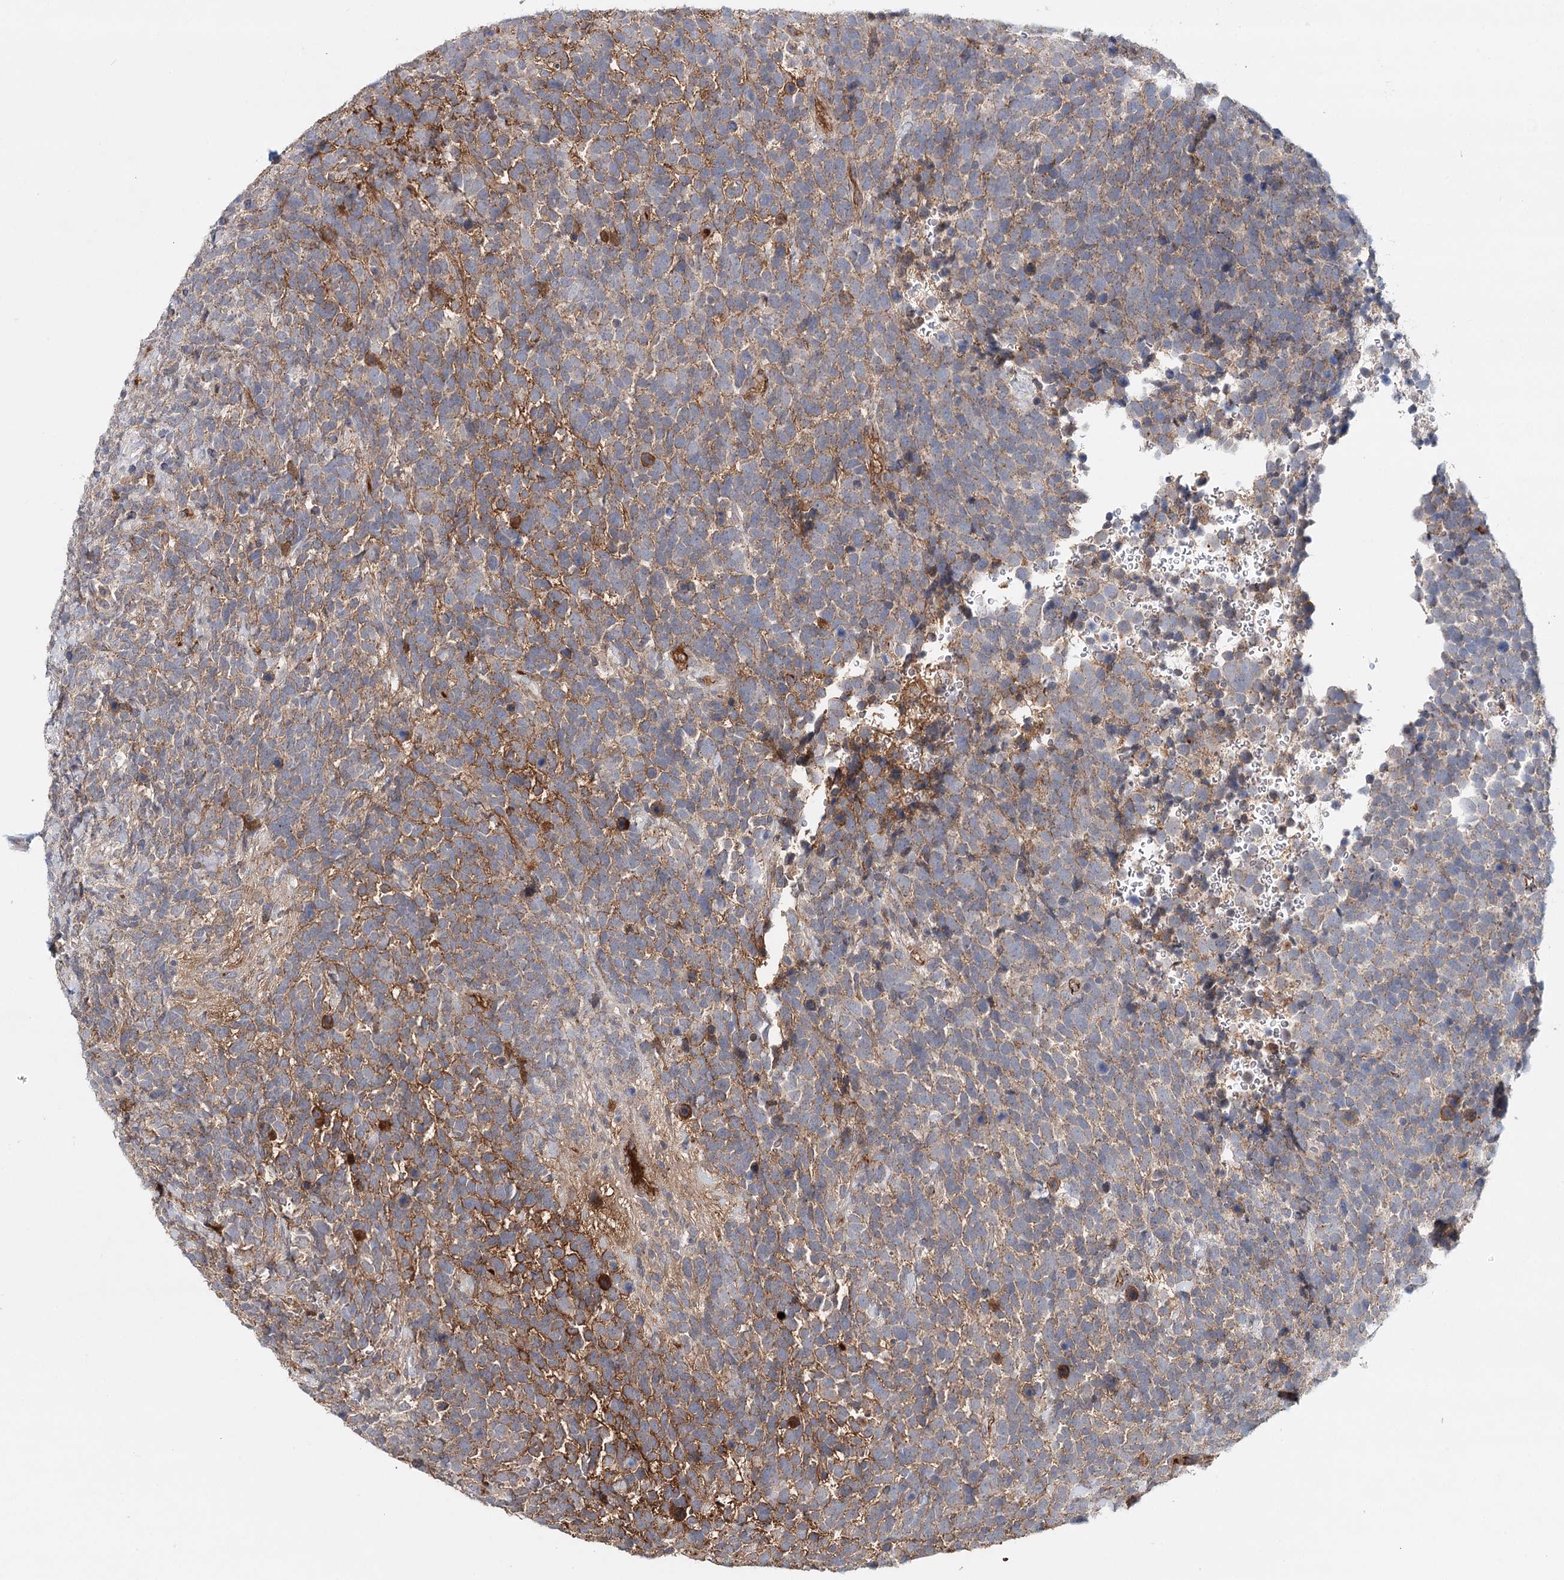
{"staining": {"intensity": "weak", "quantity": ">75%", "location": "cytoplasmic/membranous"}, "tissue": "urothelial cancer", "cell_type": "Tumor cells", "image_type": "cancer", "snomed": [{"axis": "morphology", "description": "Urothelial carcinoma, High grade"}, {"axis": "topography", "description": "Urinary bladder"}], "caption": "Immunohistochemical staining of human high-grade urothelial carcinoma displays low levels of weak cytoplasmic/membranous expression in about >75% of tumor cells. Nuclei are stained in blue.", "gene": "PKP4", "patient": {"sex": "female", "age": 82}}